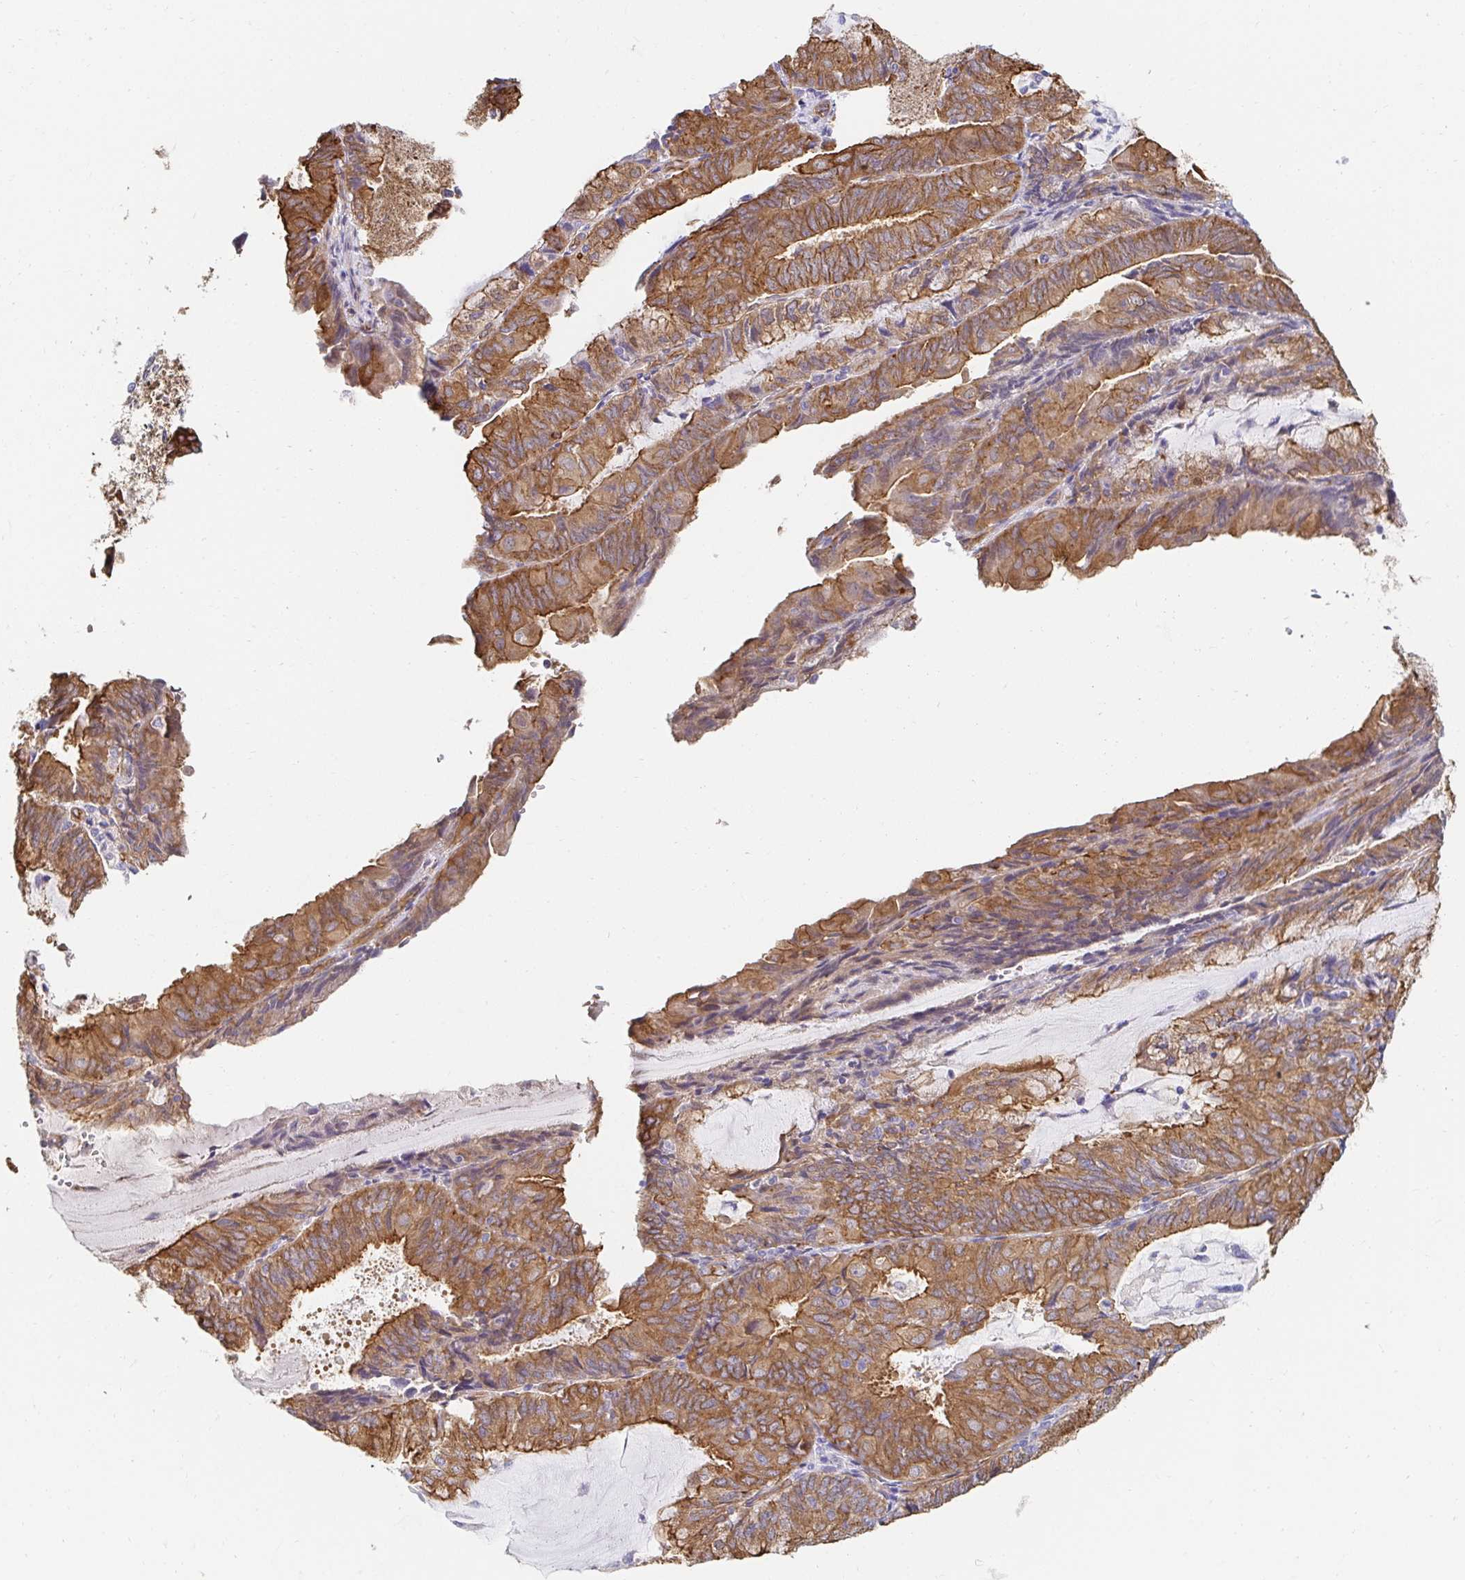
{"staining": {"intensity": "moderate", "quantity": ">75%", "location": "cytoplasmic/membranous"}, "tissue": "endometrial cancer", "cell_type": "Tumor cells", "image_type": "cancer", "snomed": [{"axis": "morphology", "description": "Adenocarcinoma, NOS"}, {"axis": "topography", "description": "Endometrium"}], "caption": "Endometrial cancer (adenocarcinoma) was stained to show a protein in brown. There is medium levels of moderate cytoplasmic/membranous staining in about >75% of tumor cells.", "gene": "CTTN", "patient": {"sex": "female", "age": 81}}